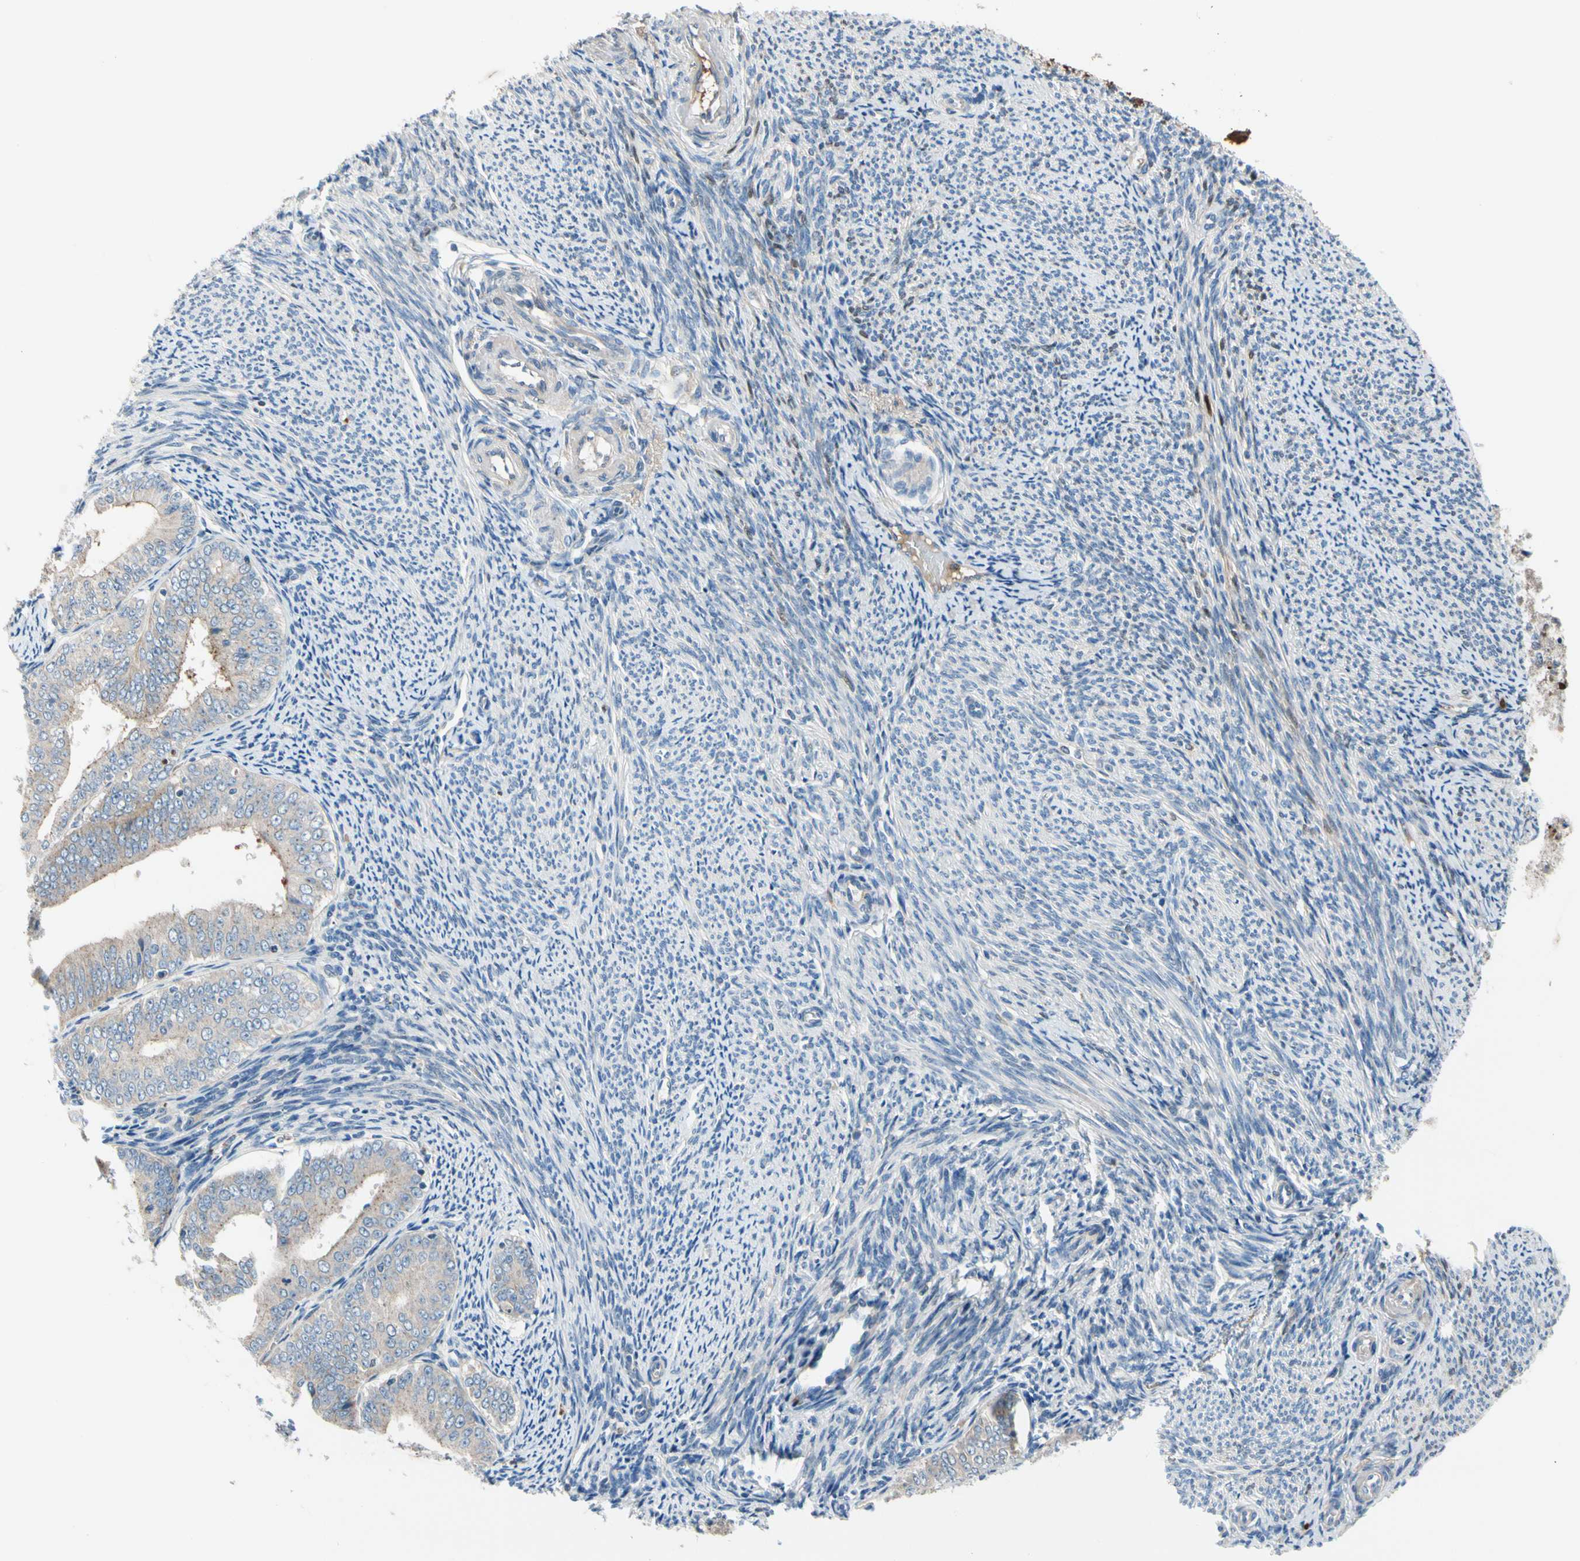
{"staining": {"intensity": "weak", "quantity": ">75%", "location": "cytoplasmic/membranous"}, "tissue": "endometrial cancer", "cell_type": "Tumor cells", "image_type": "cancer", "snomed": [{"axis": "morphology", "description": "Adenocarcinoma, NOS"}, {"axis": "topography", "description": "Endometrium"}], "caption": "DAB immunohistochemical staining of endometrial cancer displays weak cytoplasmic/membranous protein staining in approximately >75% of tumor cells.", "gene": "HJURP", "patient": {"sex": "female", "age": 63}}